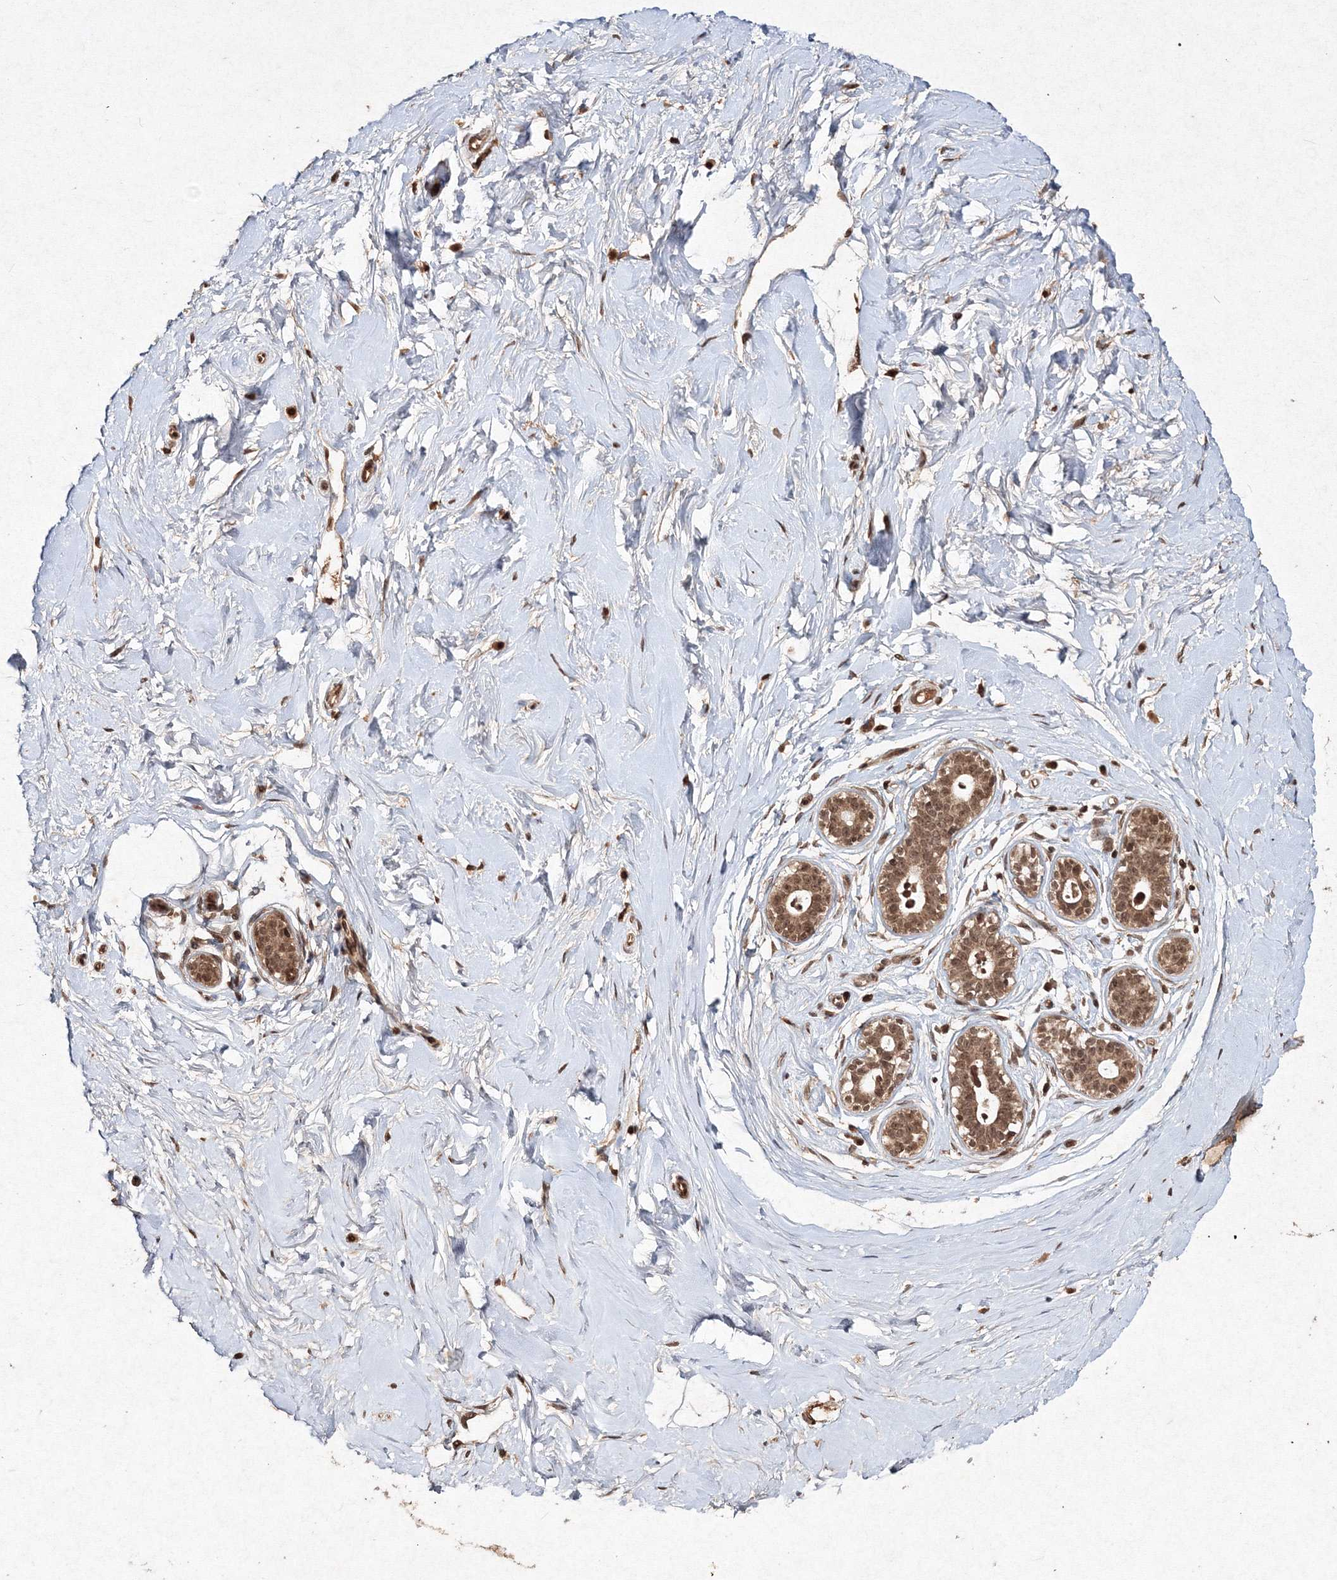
{"staining": {"intensity": "moderate", "quantity": ">75%", "location": "cytoplasmic/membranous"}, "tissue": "breast", "cell_type": "Adipocytes", "image_type": "normal", "snomed": [{"axis": "morphology", "description": "Normal tissue, NOS"}, {"axis": "morphology", "description": "Adenoma, NOS"}, {"axis": "topography", "description": "Breast"}], "caption": "Human breast stained with a brown dye demonstrates moderate cytoplasmic/membranous positive staining in about >75% of adipocytes.", "gene": "PEX13", "patient": {"sex": "female", "age": 23}}